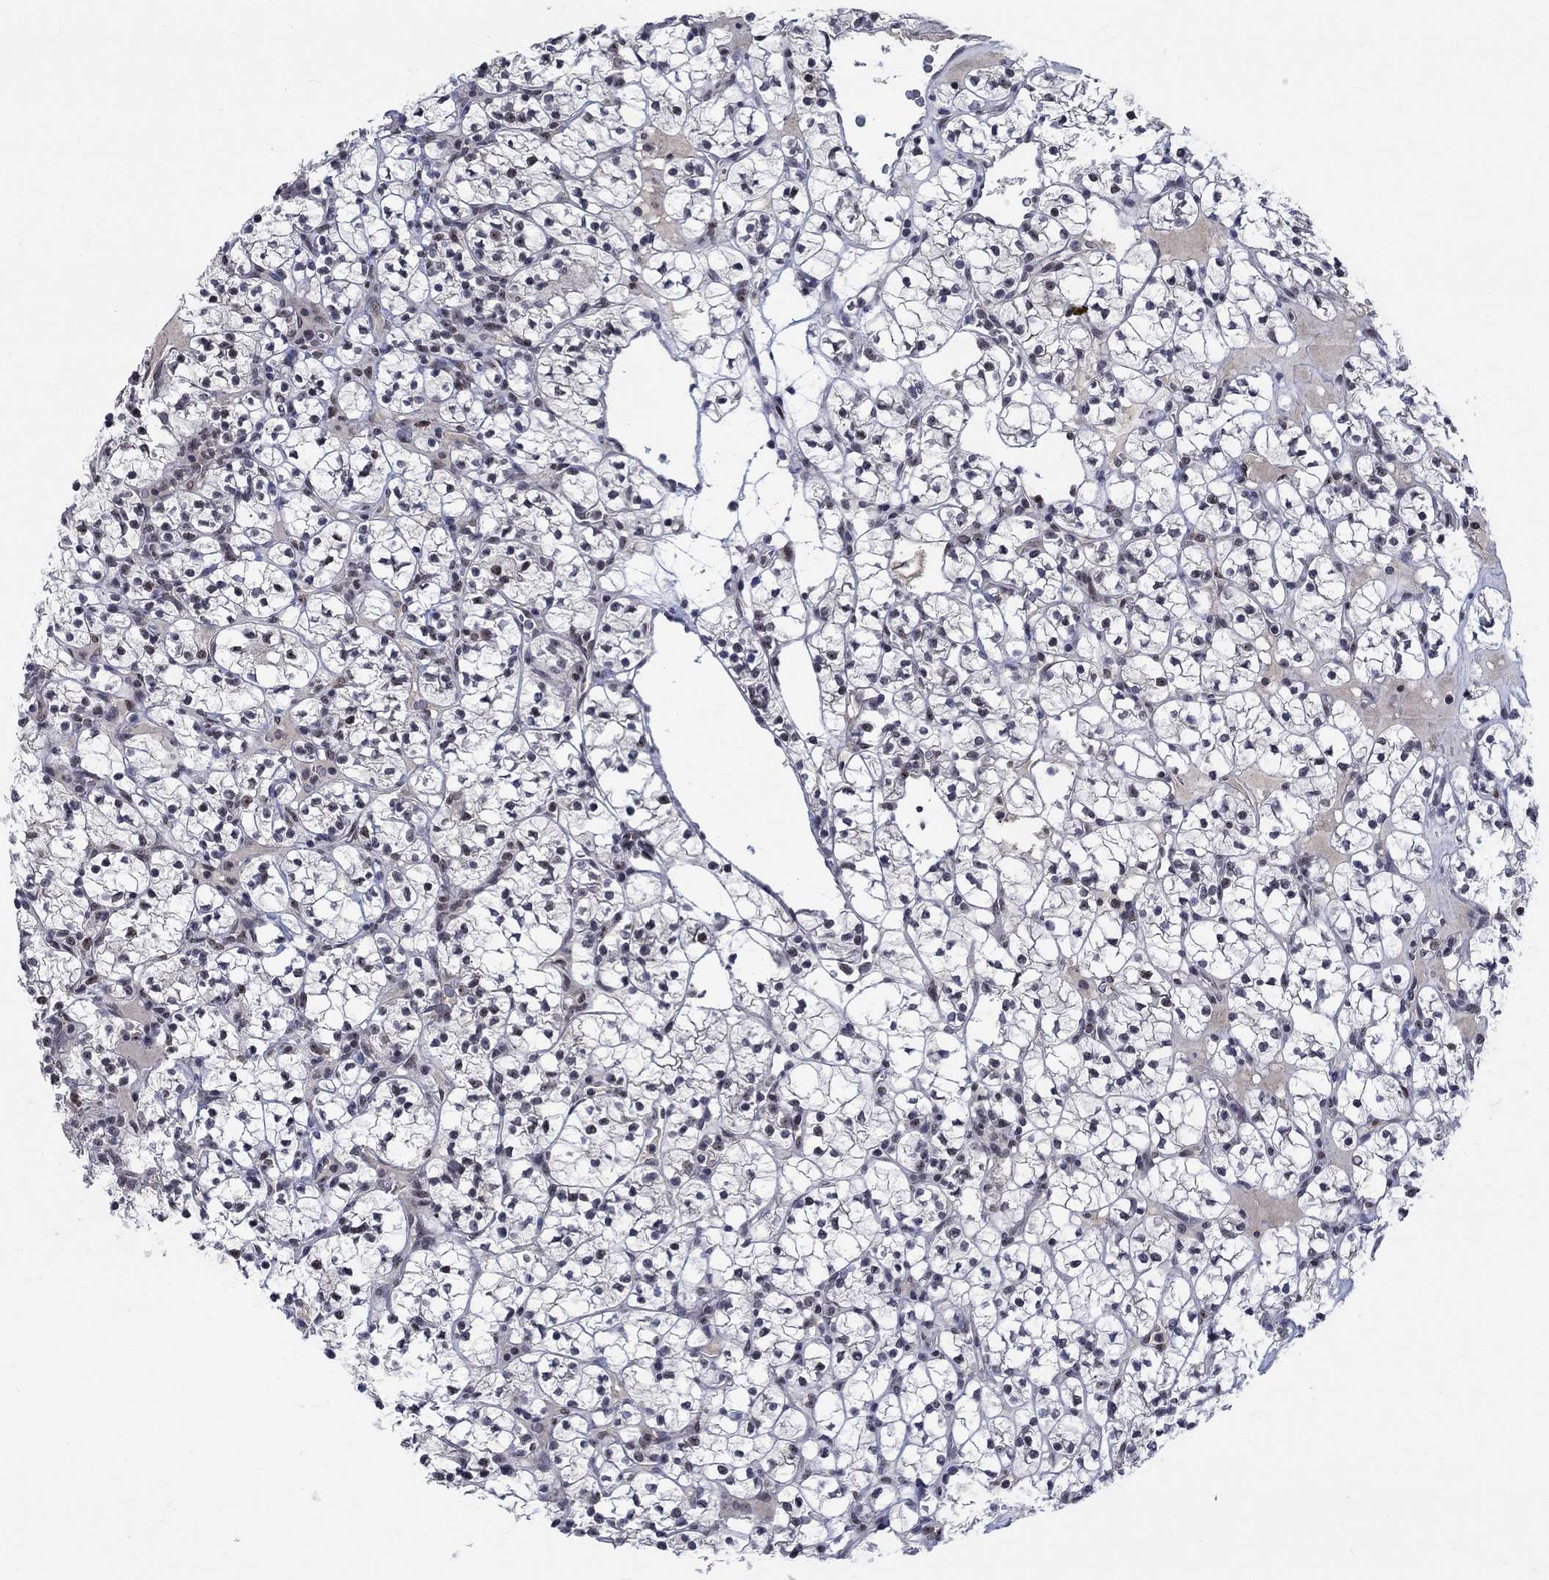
{"staining": {"intensity": "negative", "quantity": "none", "location": "none"}, "tissue": "renal cancer", "cell_type": "Tumor cells", "image_type": "cancer", "snomed": [{"axis": "morphology", "description": "Adenocarcinoma, NOS"}, {"axis": "topography", "description": "Kidney"}], "caption": "An image of renal cancer stained for a protein exhibits no brown staining in tumor cells.", "gene": "HTN1", "patient": {"sex": "female", "age": 89}}